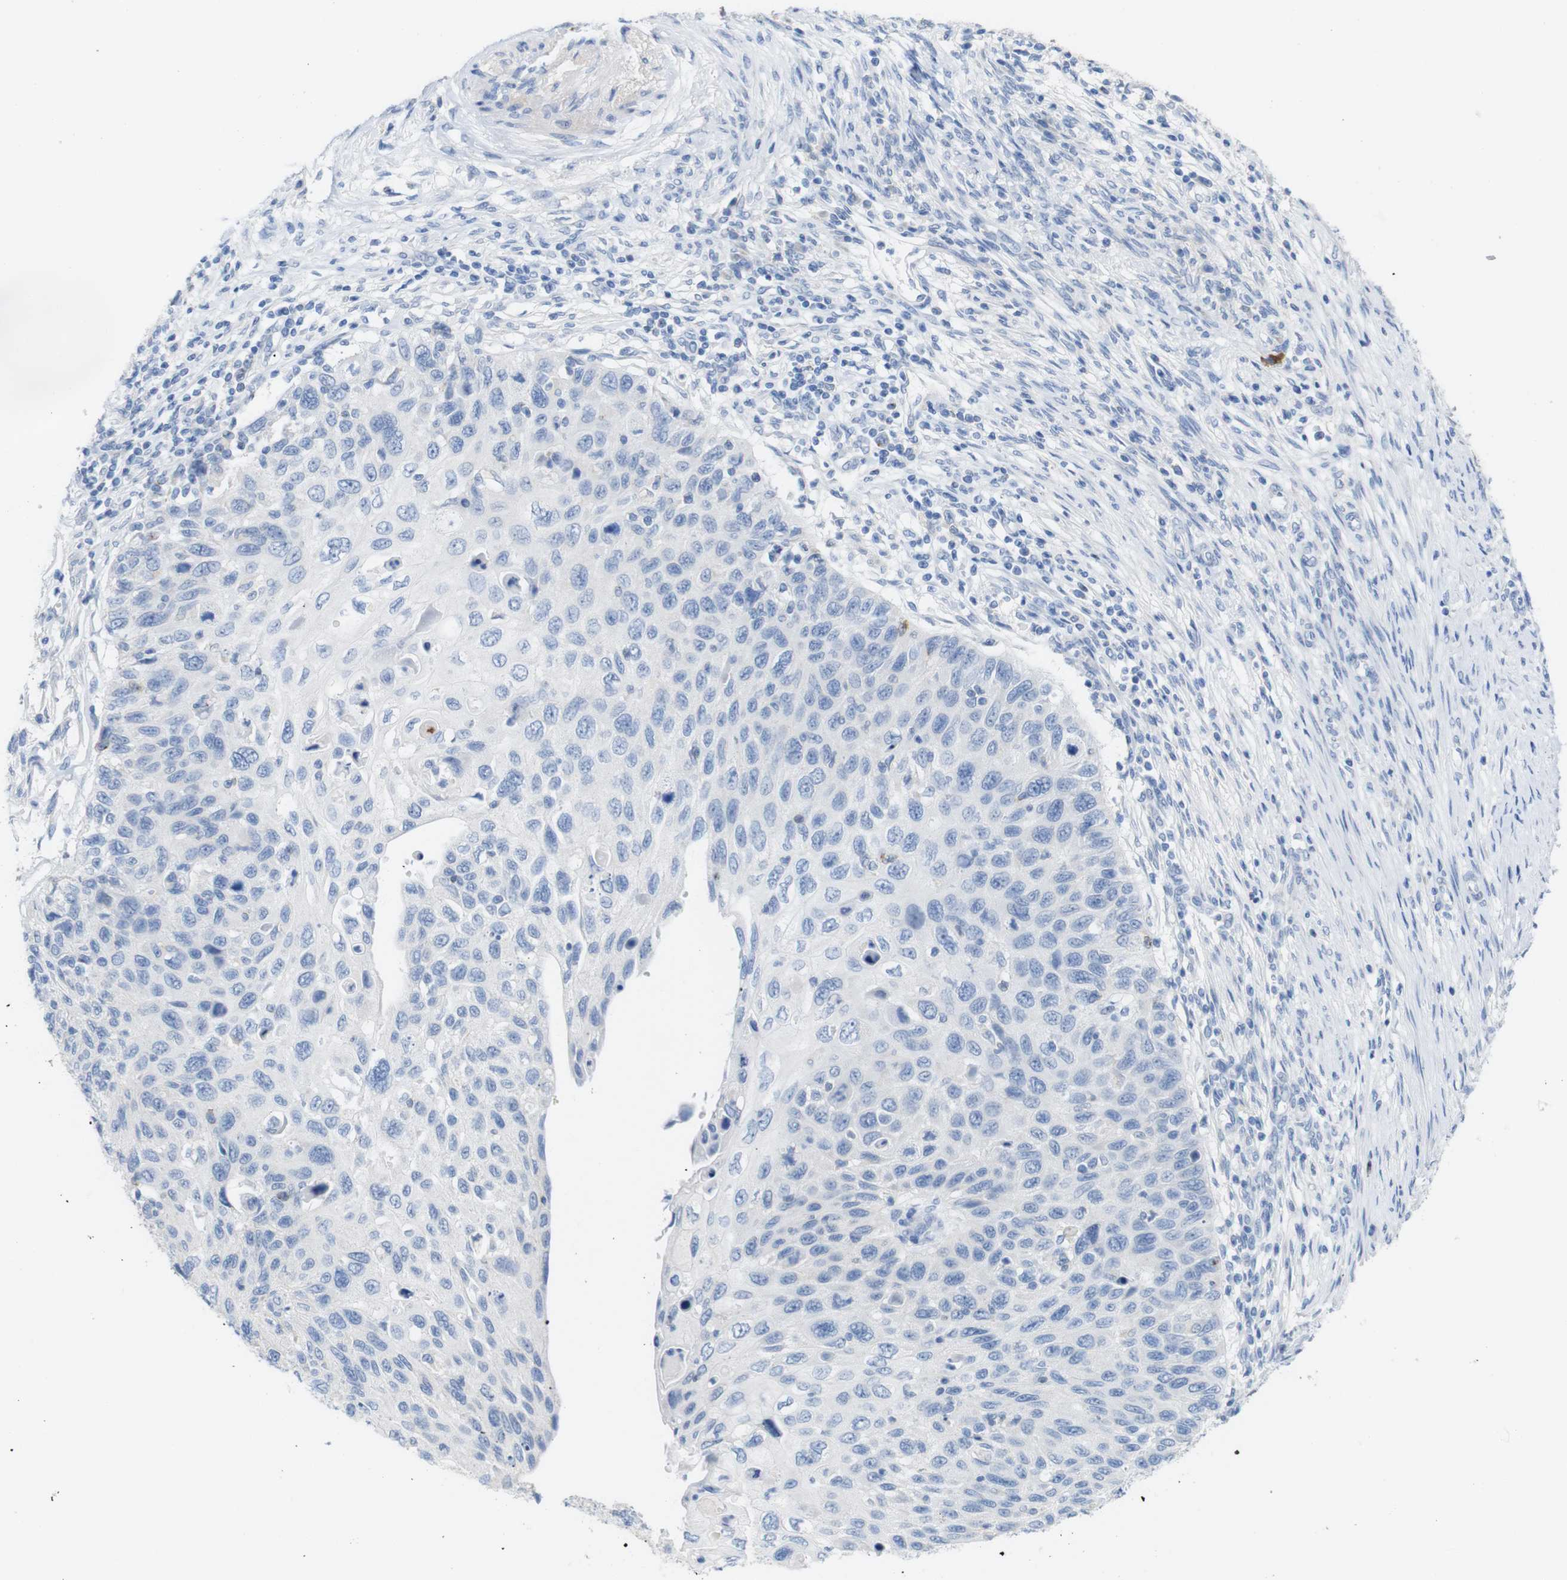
{"staining": {"intensity": "negative", "quantity": "none", "location": "none"}, "tissue": "cervical cancer", "cell_type": "Tumor cells", "image_type": "cancer", "snomed": [{"axis": "morphology", "description": "Squamous cell carcinoma, NOS"}, {"axis": "topography", "description": "Cervix"}], "caption": "Tumor cells show no significant protein staining in cervical squamous cell carcinoma.", "gene": "LAG3", "patient": {"sex": "female", "age": 70}}